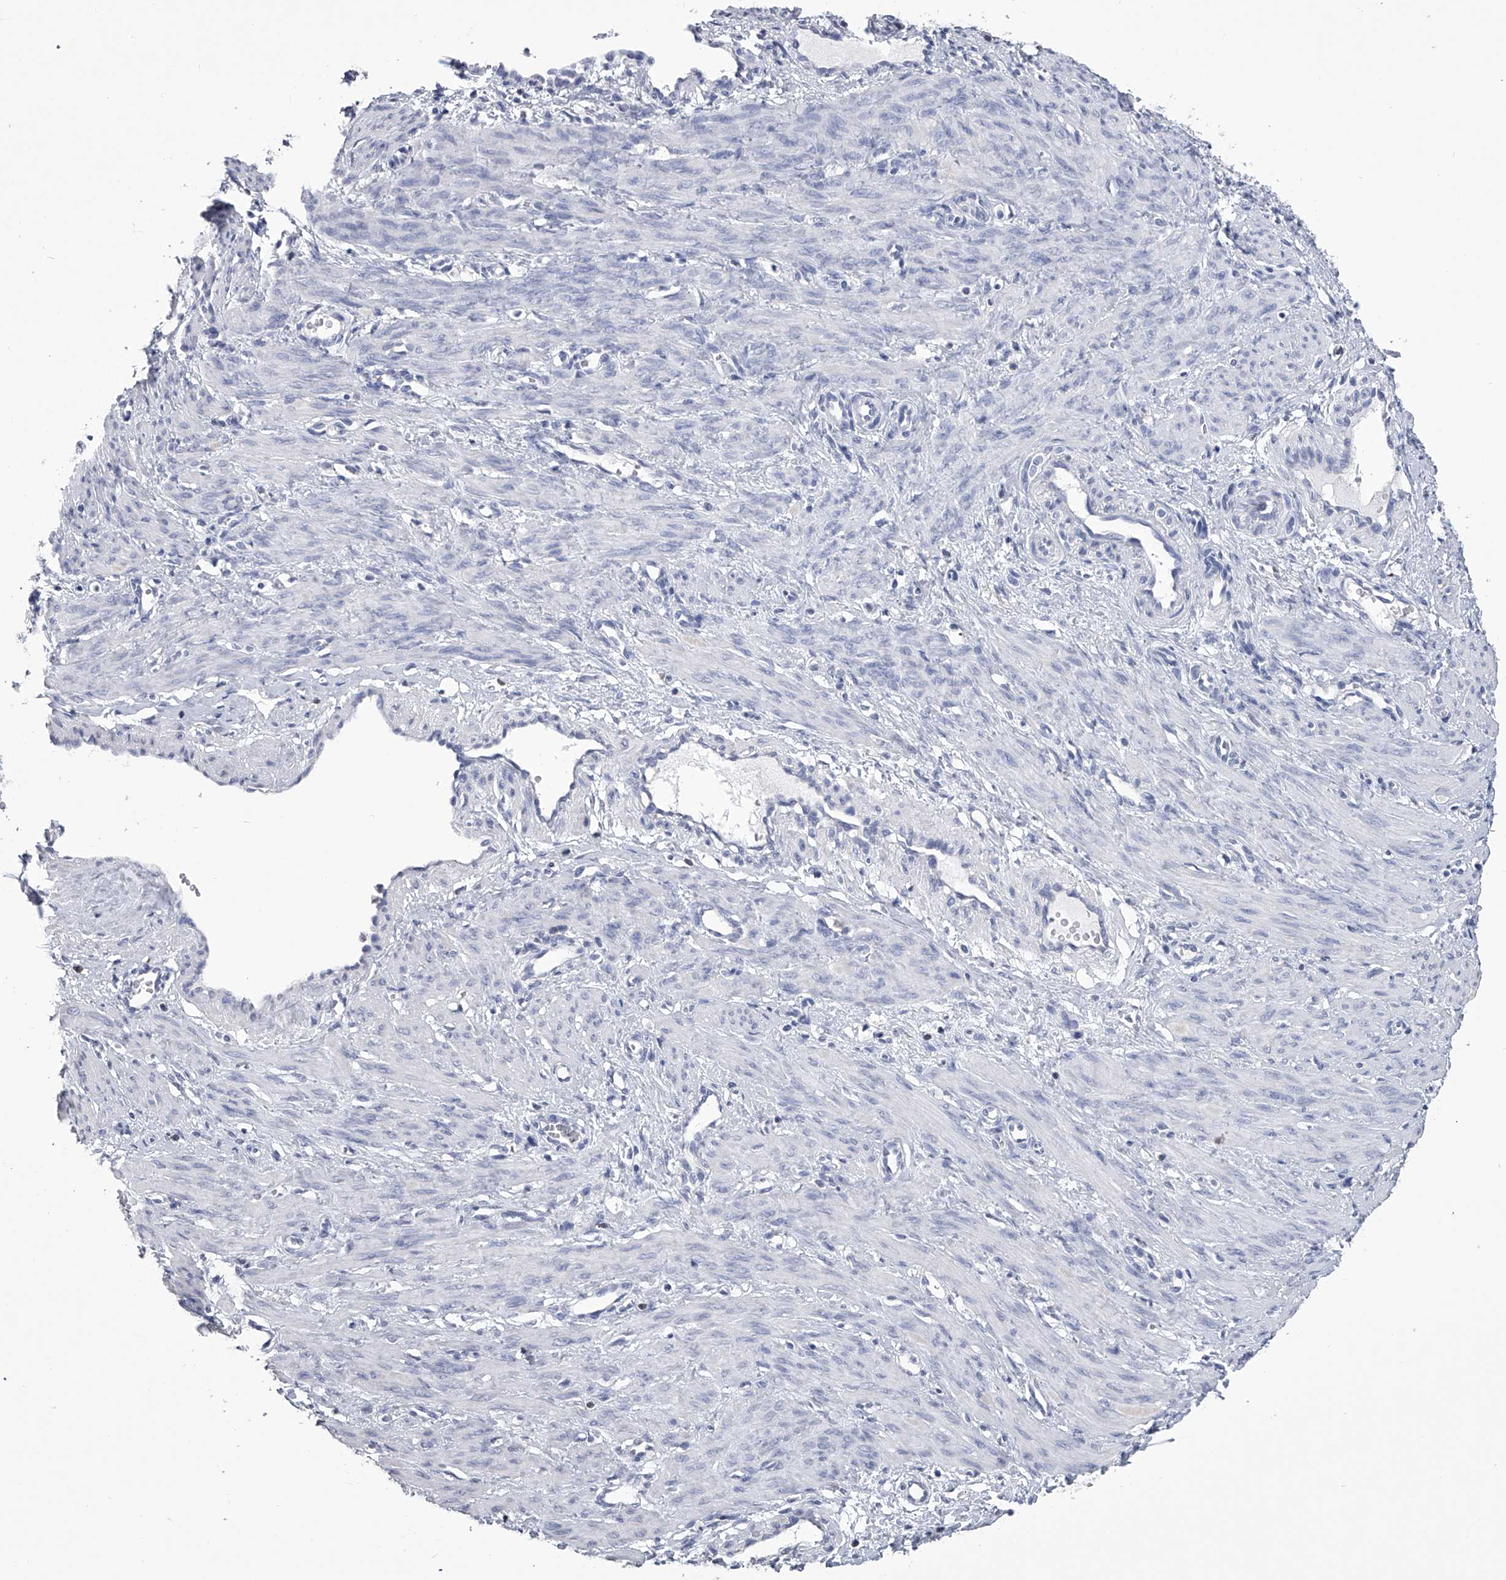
{"staining": {"intensity": "negative", "quantity": "none", "location": "none"}, "tissue": "smooth muscle", "cell_type": "Smooth muscle cells", "image_type": "normal", "snomed": [{"axis": "morphology", "description": "Normal tissue, NOS"}, {"axis": "topography", "description": "Endometrium"}], "caption": "IHC micrograph of unremarkable smooth muscle stained for a protein (brown), which demonstrates no expression in smooth muscle cells.", "gene": "TASP1", "patient": {"sex": "female", "age": 33}}